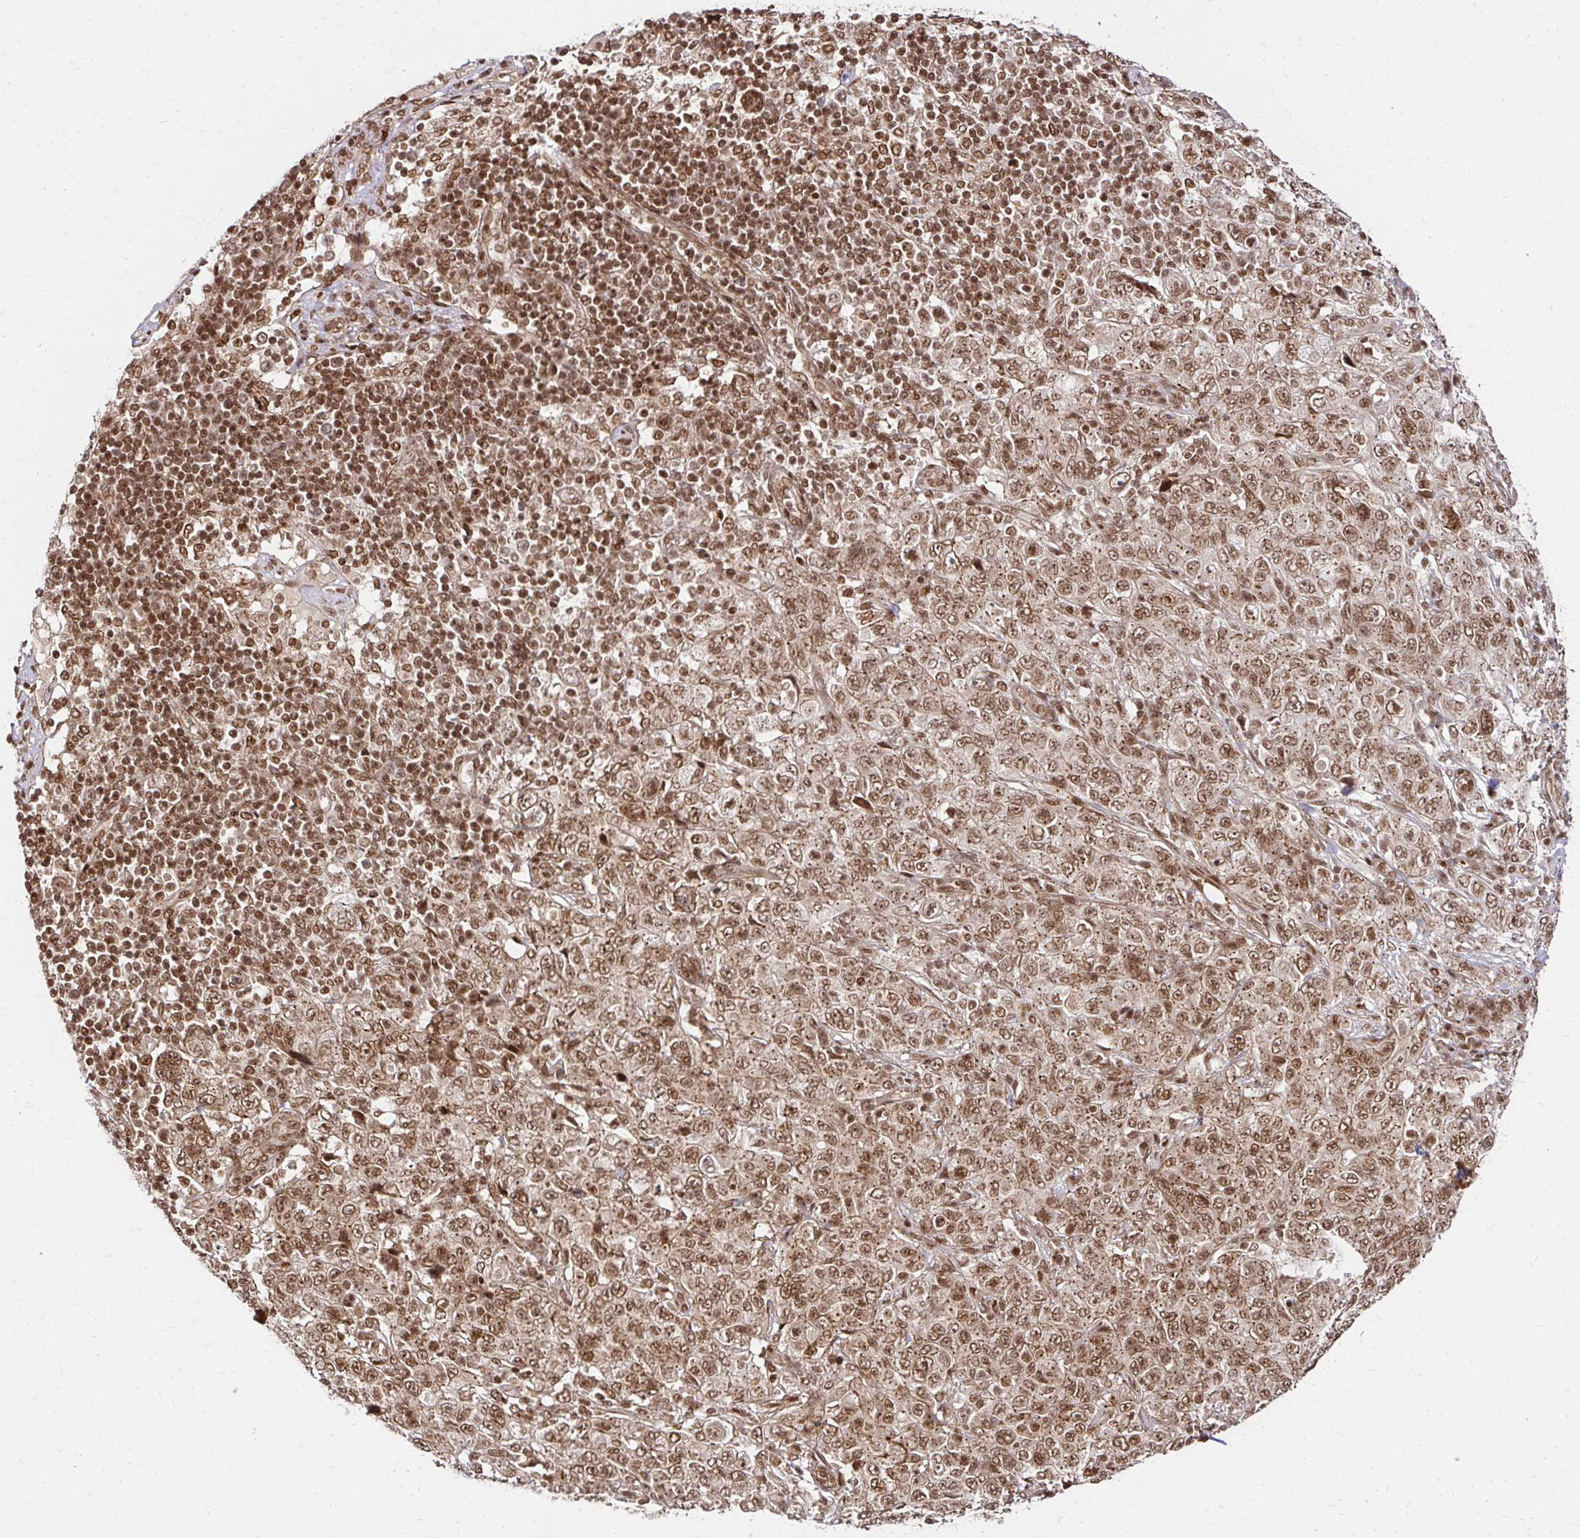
{"staining": {"intensity": "moderate", "quantity": ">75%", "location": "cytoplasmic/membranous,nuclear"}, "tissue": "pancreatic cancer", "cell_type": "Tumor cells", "image_type": "cancer", "snomed": [{"axis": "morphology", "description": "Adenocarcinoma, NOS"}, {"axis": "topography", "description": "Pancreas"}], "caption": "Pancreatic cancer (adenocarcinoma) stained with IHC shows moderate cytoplasmic/membranous and nuclear positivity in about >75% of tumor cells. The protein is stained brown, and the nuclei are stained in blue (DAB IHC with brightfield microscopy, high magnification).", "gene": "GLYR1", "patient": {"sex": "male", "age": 68}}